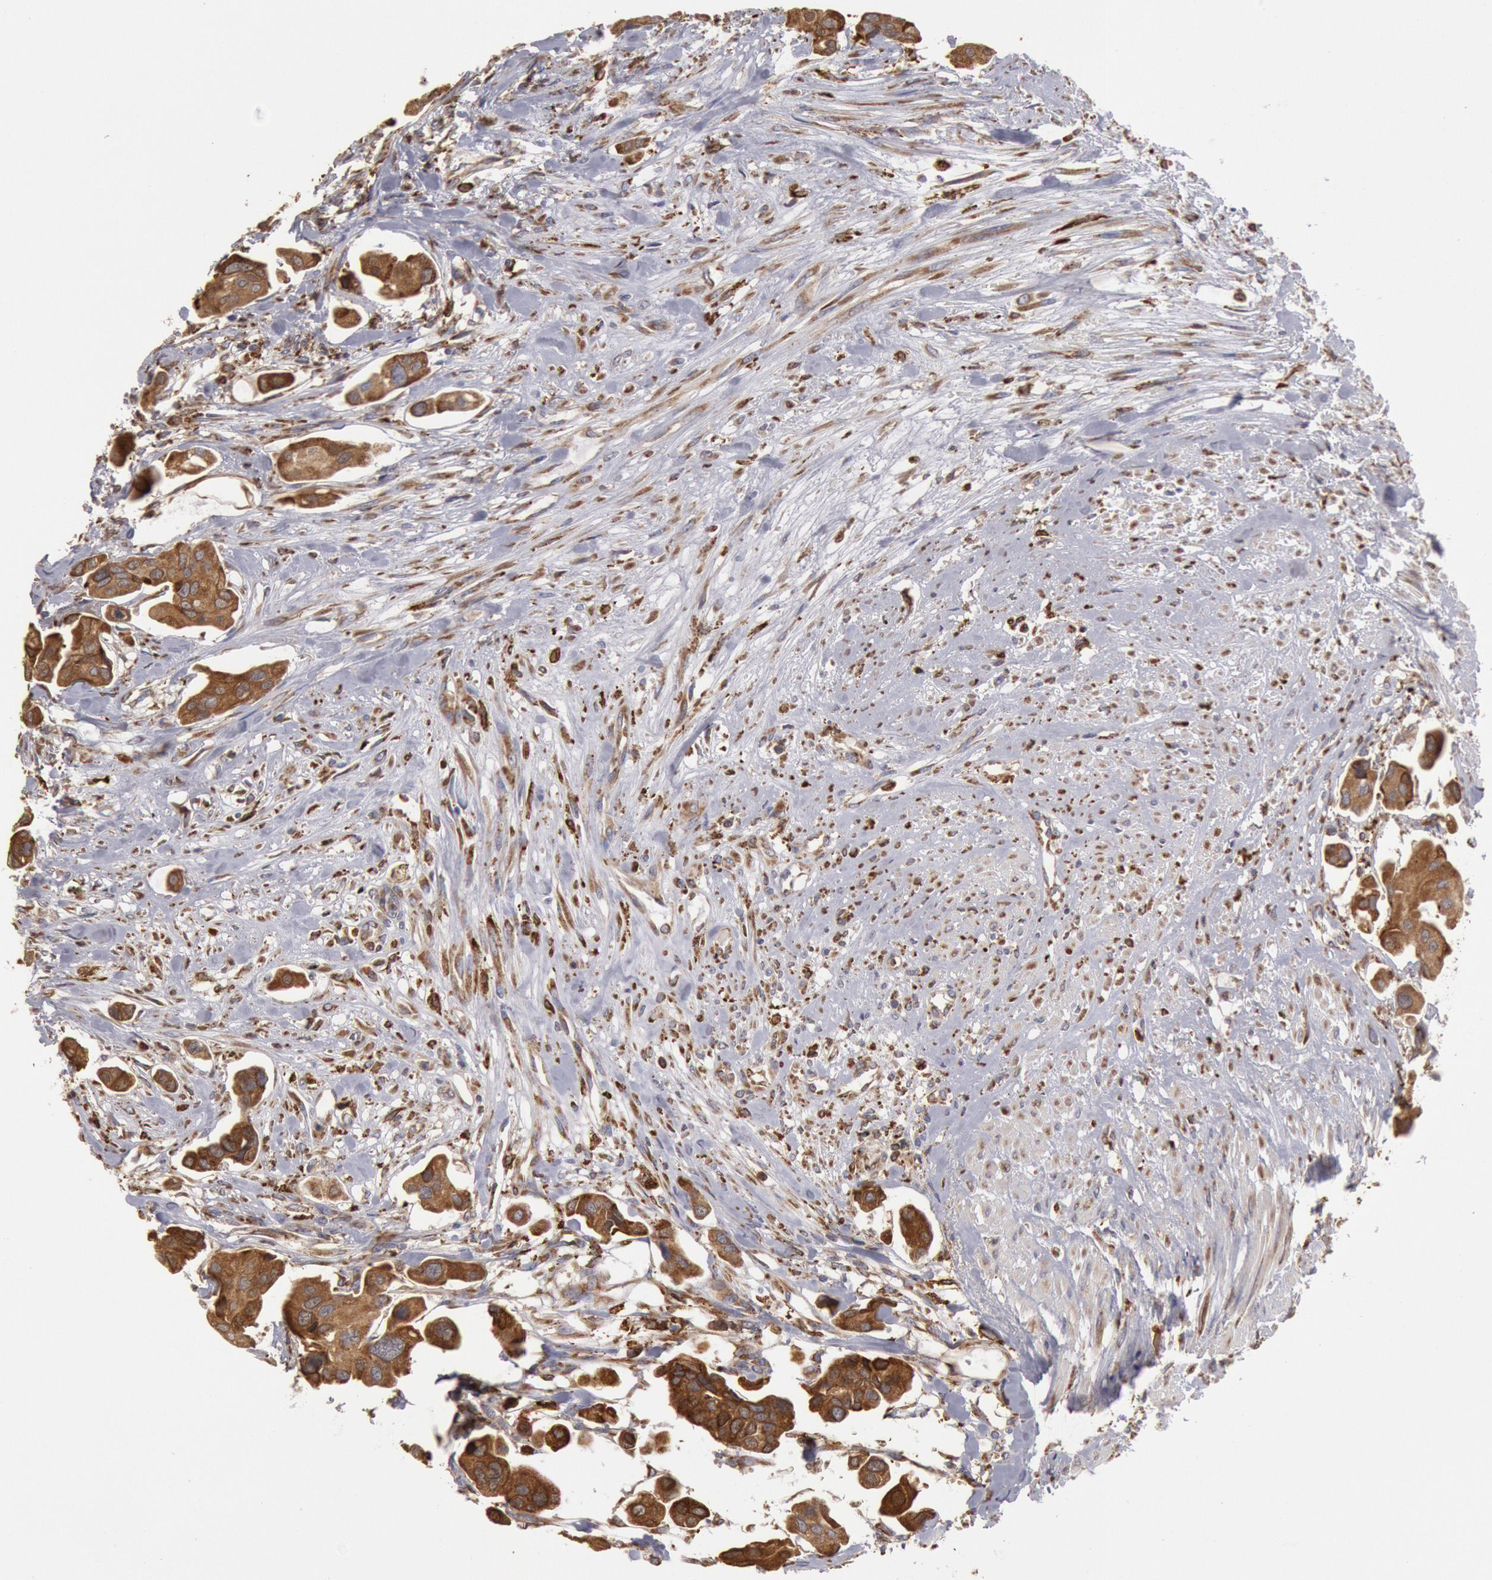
{"staining": {"intensity": "strong", "quantity": ">75%", "location": "cytoplasmic/membranous"}, "tissue": "urothelial cancer", "cell_type": "Tumor cells", "image_type": "cancer", "snomed": [{"axis": "morphology", "description": "Adenocarcinoma, NOS"}, {"axis": "topography", "description": "Urinary bladder"}], "caption": "Adenocarcinoma stained with a brown dye shows strong cytoplasmic/membranous positive positivity in approximately >75% of tumor cells.", "gene": "ERP44", "patient": {"sex": "male", "age": 61}}